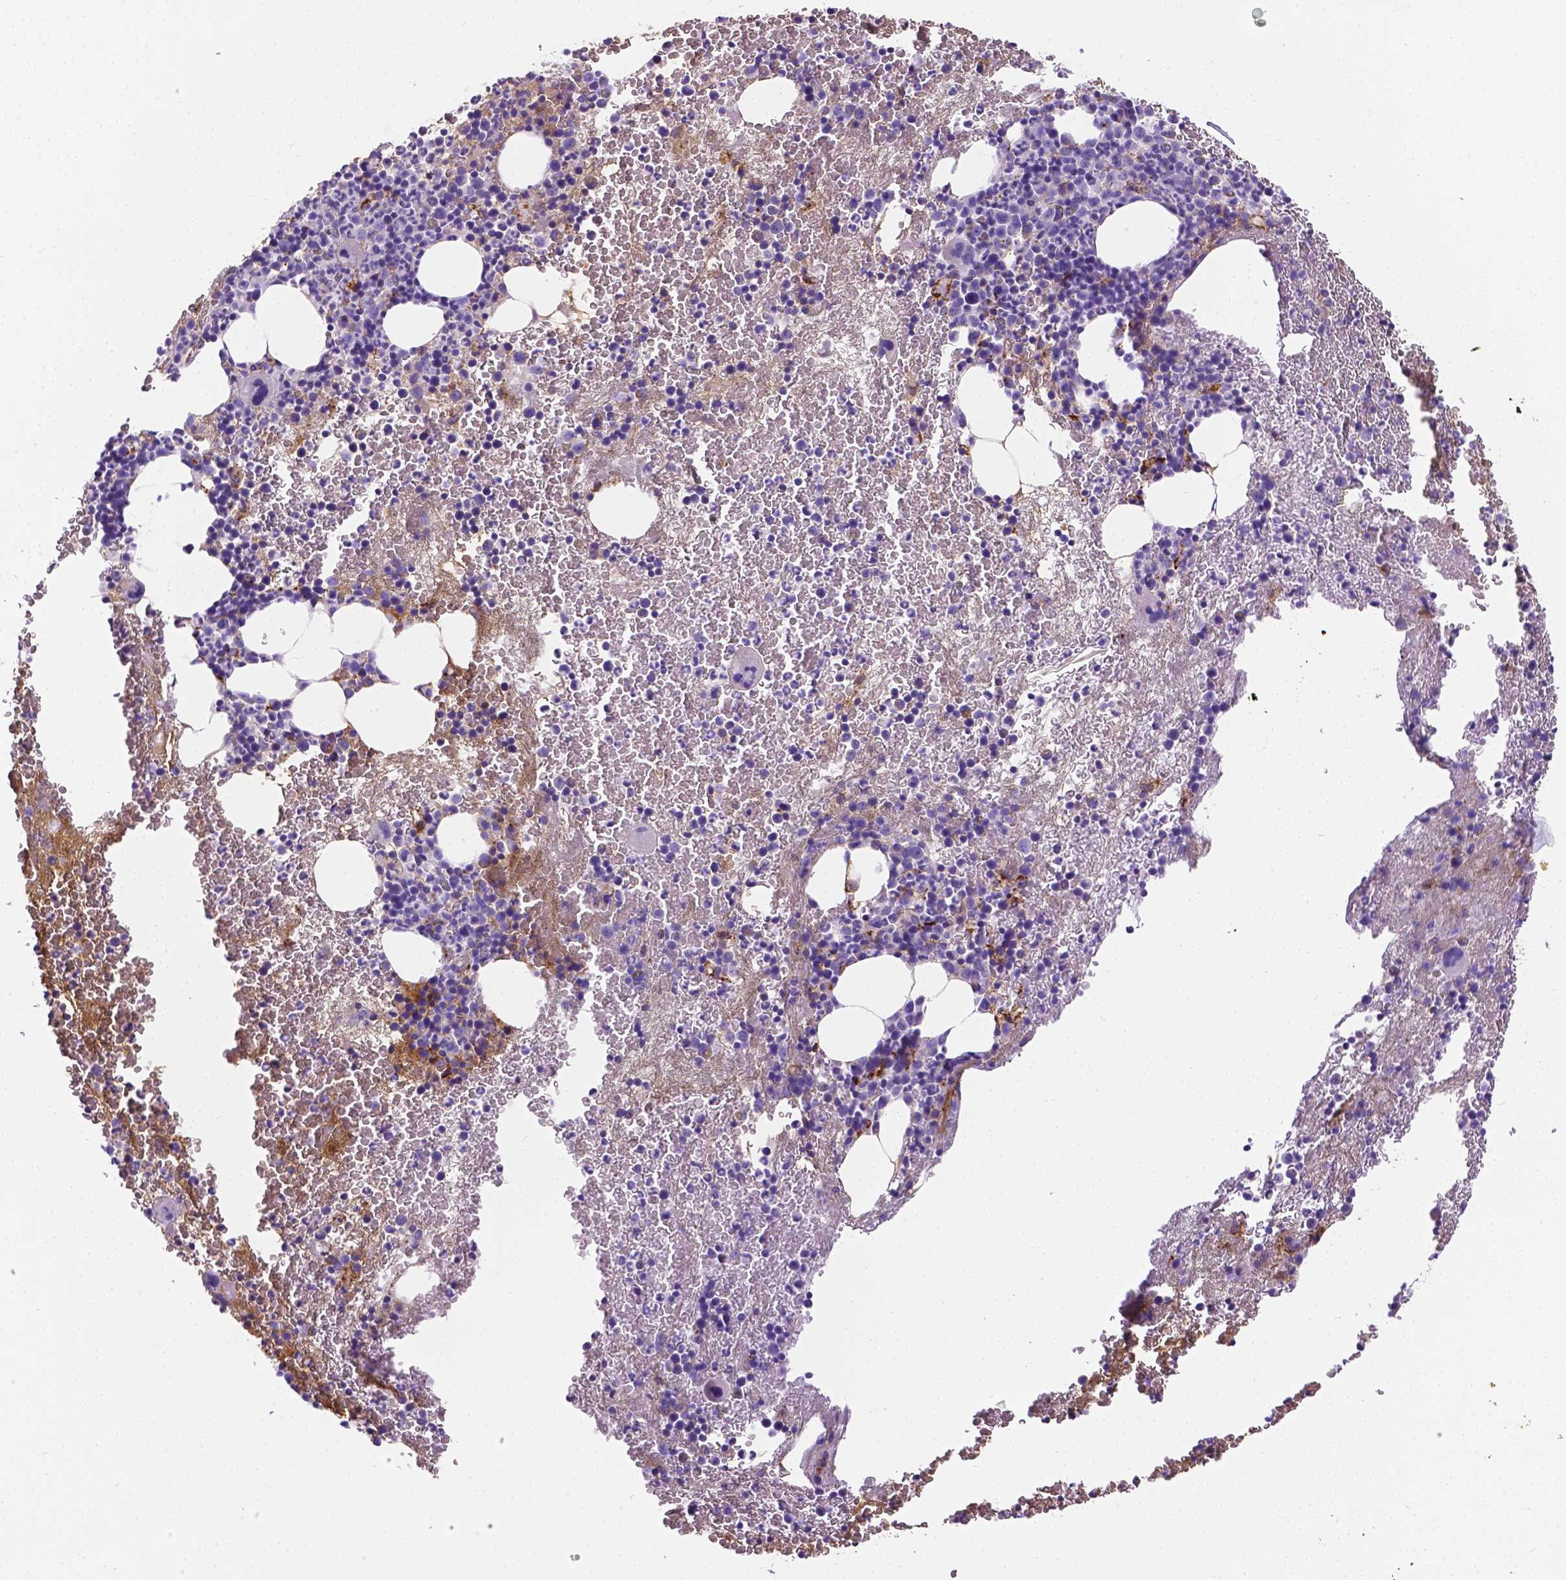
{"staining": {"intensity": "negative", "quantity": "none", "location": "none"}, "tissue": "bone marrow", "cell_type": "Hematopoietic cells", "image_type": "normal", "snomed": [{"axis": "morphology", "description": "Normal tissue, NOS"}, {"axis": "topography", "description": "Bone marrow"}], "caption": "This is a photomicrograph of IHC staining of benign bone marrow, which shows no staining in hematopoietic cells.", "gene": "APOE", "patient": {"sex": "male", "age": 44}}